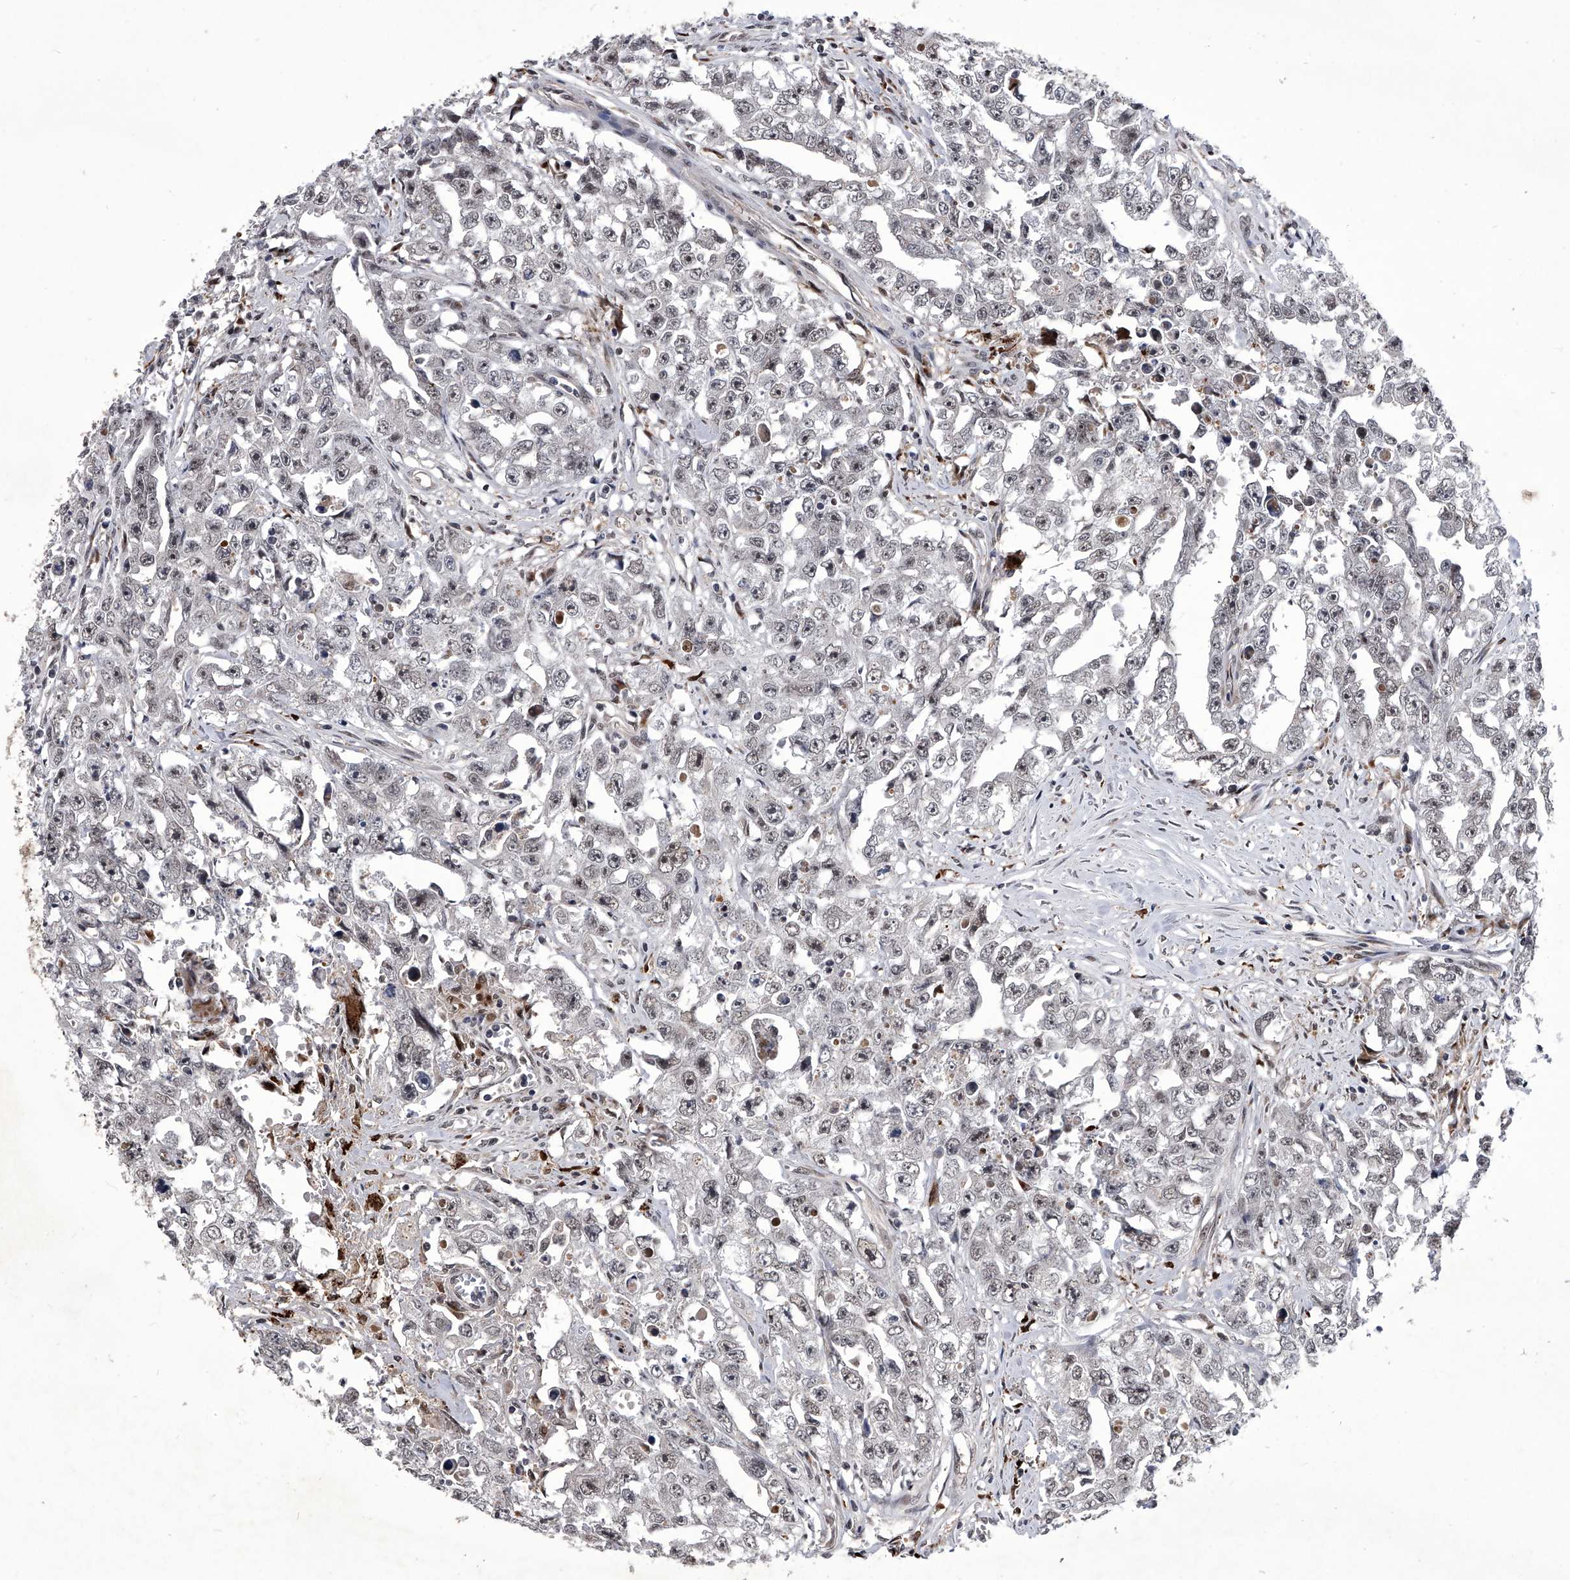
{"staining": {"intensity": "negative", "quantity": "none", "location": "none"}, "tissue": "testis cancer", "cell_type": "Tumor cells", "image_type": "cancer", "snomed": [{"axis": "morphology", "description": "Seminoma, NOS"}, {"axis": "morphology", "description": "Carcinoma, Embryonal, NOS"}, {"axis": "topography", "description": "Testis"}], "caption": "Tumor cells show no significant protein expression in testis cancer.", "gene": "CMTR1", "patient": {"sex": "male", "age": 43}}